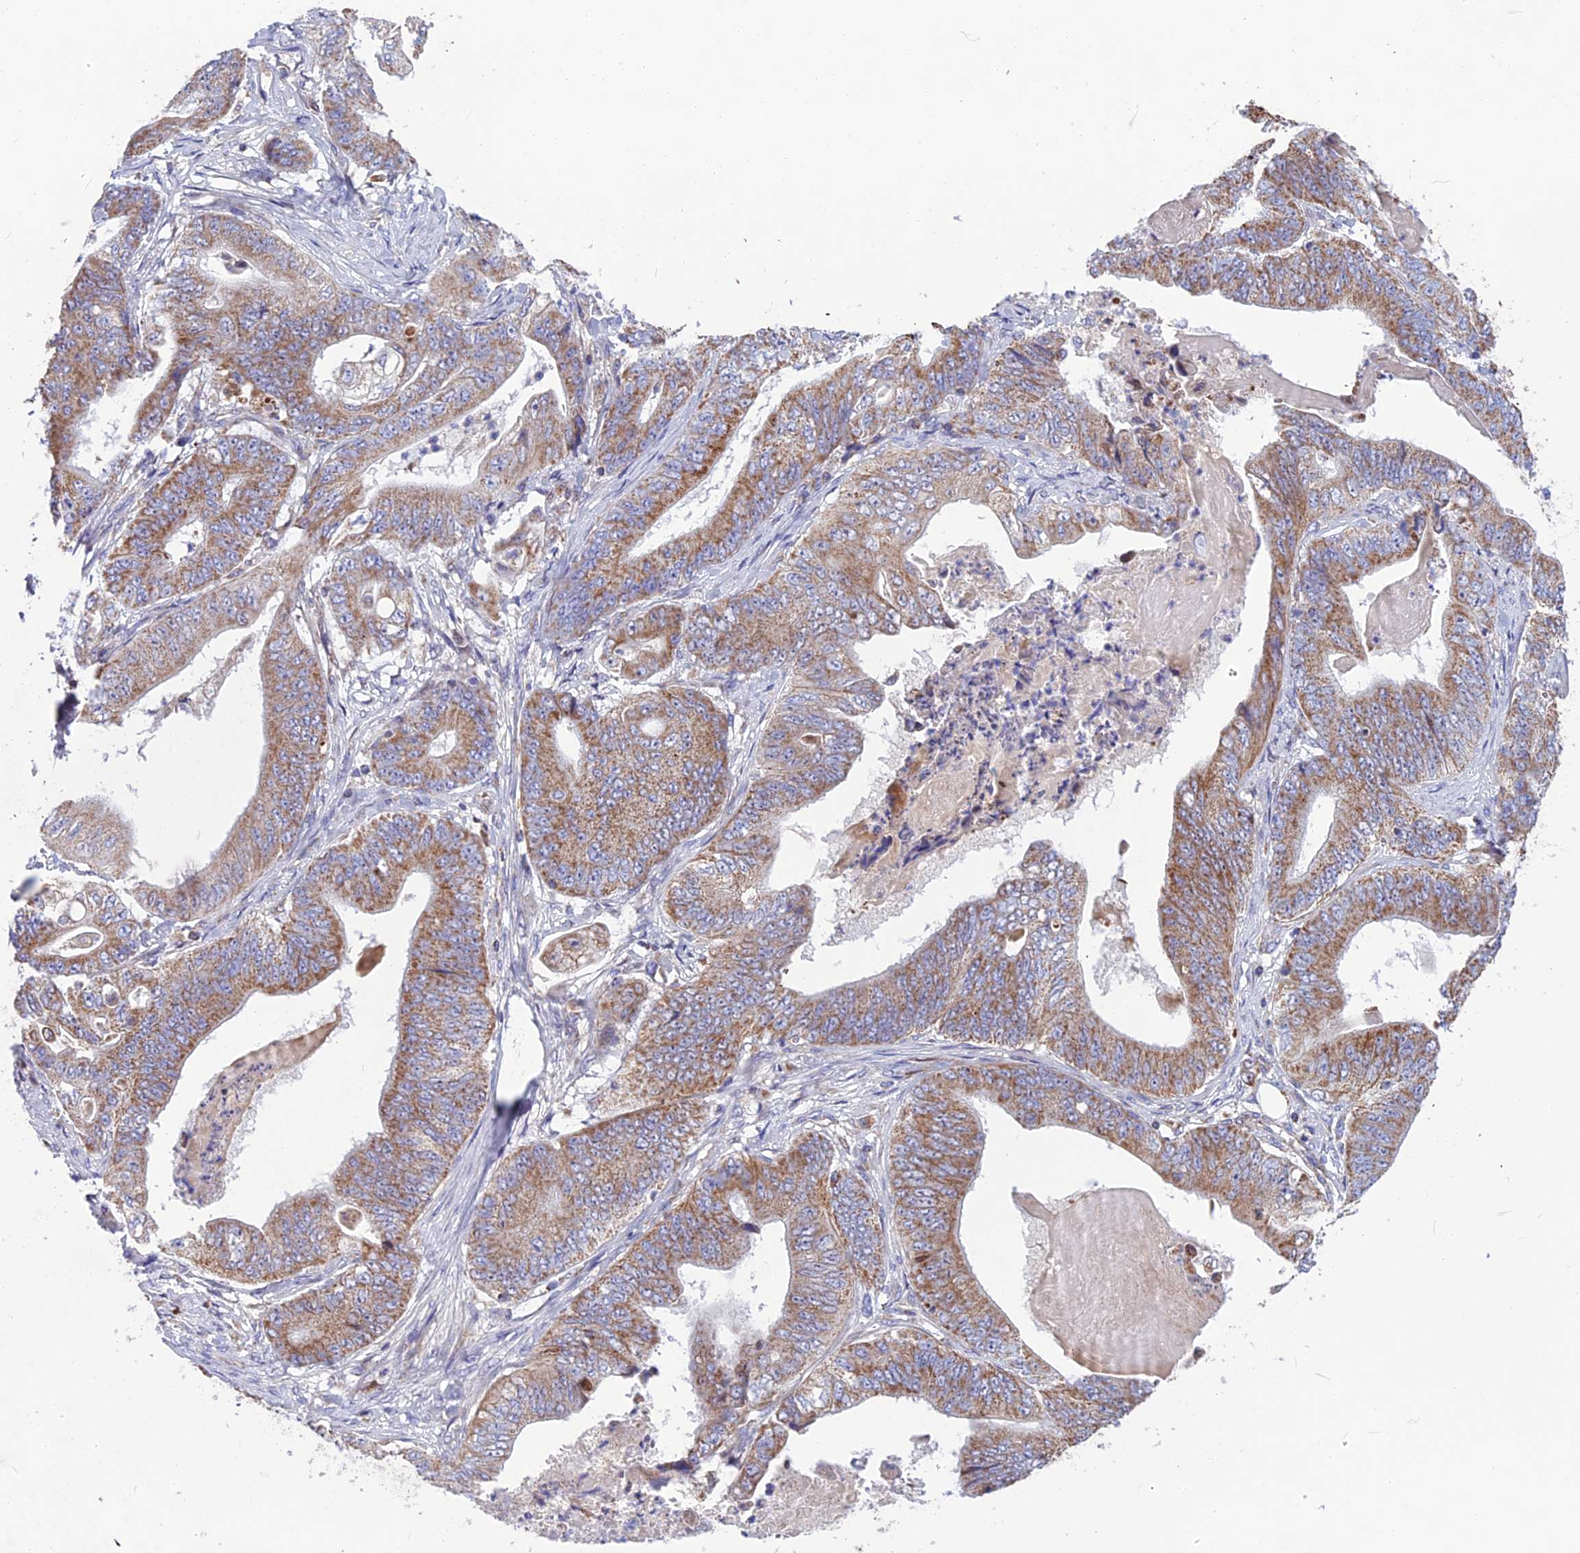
{"staining": {"intensity": "moderate", "quantity": ">75%", "location": "cytoplasmic/membranous"}, "tissue": "stomach cancer", "cell_type": "Tumor cells", "image_type": "cancer", "snomed": [{"axis": "morphology", "description": "Adenocarcinoma, NOS"}, {"axis": "topography", "description": "Stomach"}], "caption": "IHC of stomach cancer (adenocarcinoma) reveals medium levels of moderate cytoplasmic/membranous staining in approximately >75% of tumor cells.", "gene": "CS", "patient": {"sex": "female", "age": 73}}